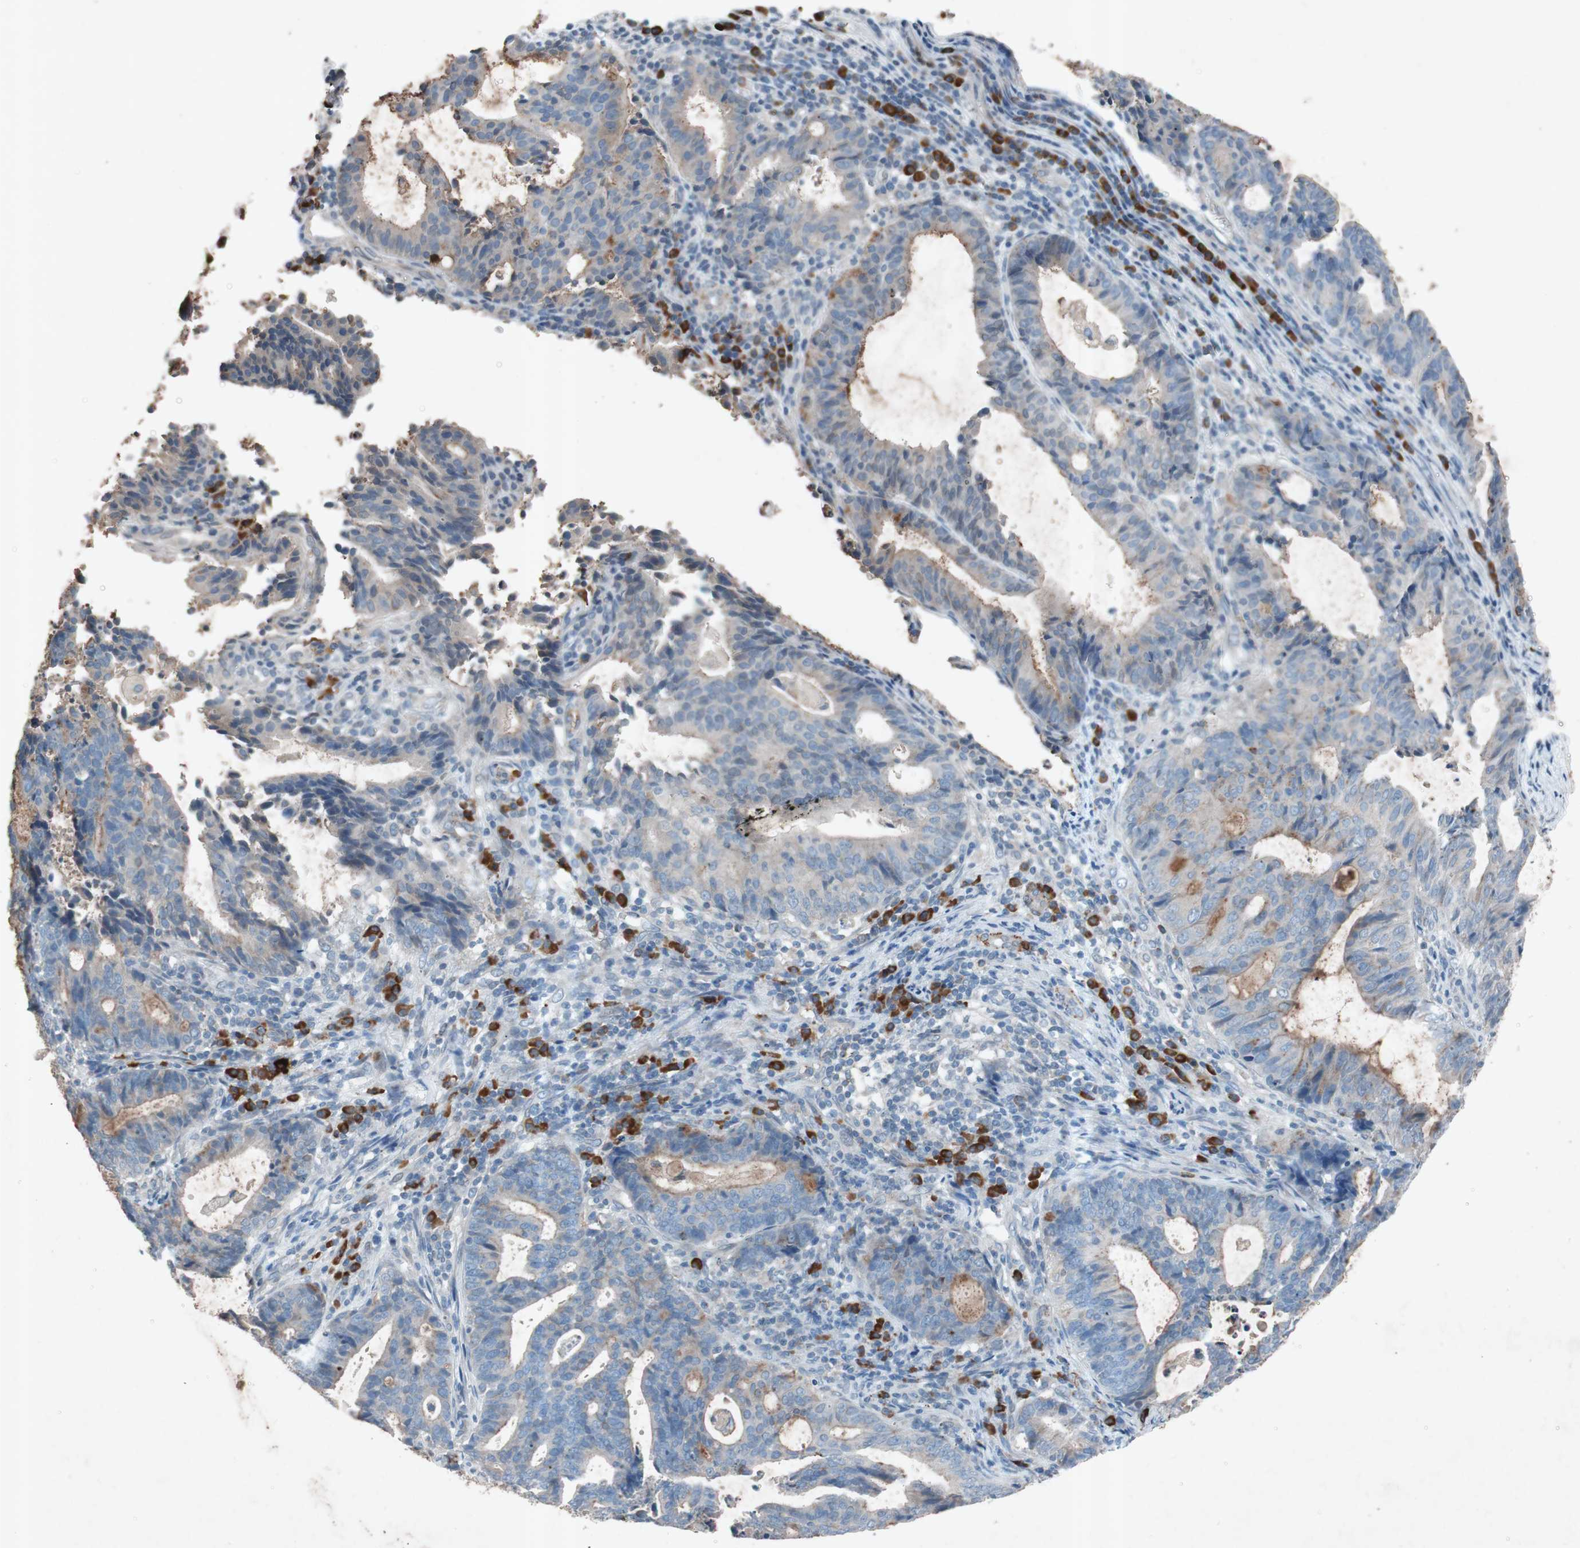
{"staining": {"intensity": "weak", "quantity": "25%-75%", "location": "cytoplasmic/membranous"}, "tissue": "endometrial cancer", "cell_type": "Tumor cells", "image_type": "cancer", "snomed": [{"axis": "morphology", "description": "Adenocarcinoma, NOS"}, {"axis": "topography", "description": "Uterus"}], "caption": "Adenocarcinoma (endometrial) stained with DAB immunohistochemistry (IHC) shows low levels of weak cytoplasmic/membranous expression in approximately 25%-75% of tumor cells.", "gene": "GRB7", "patient": {"sex": "female", "age": 83}}